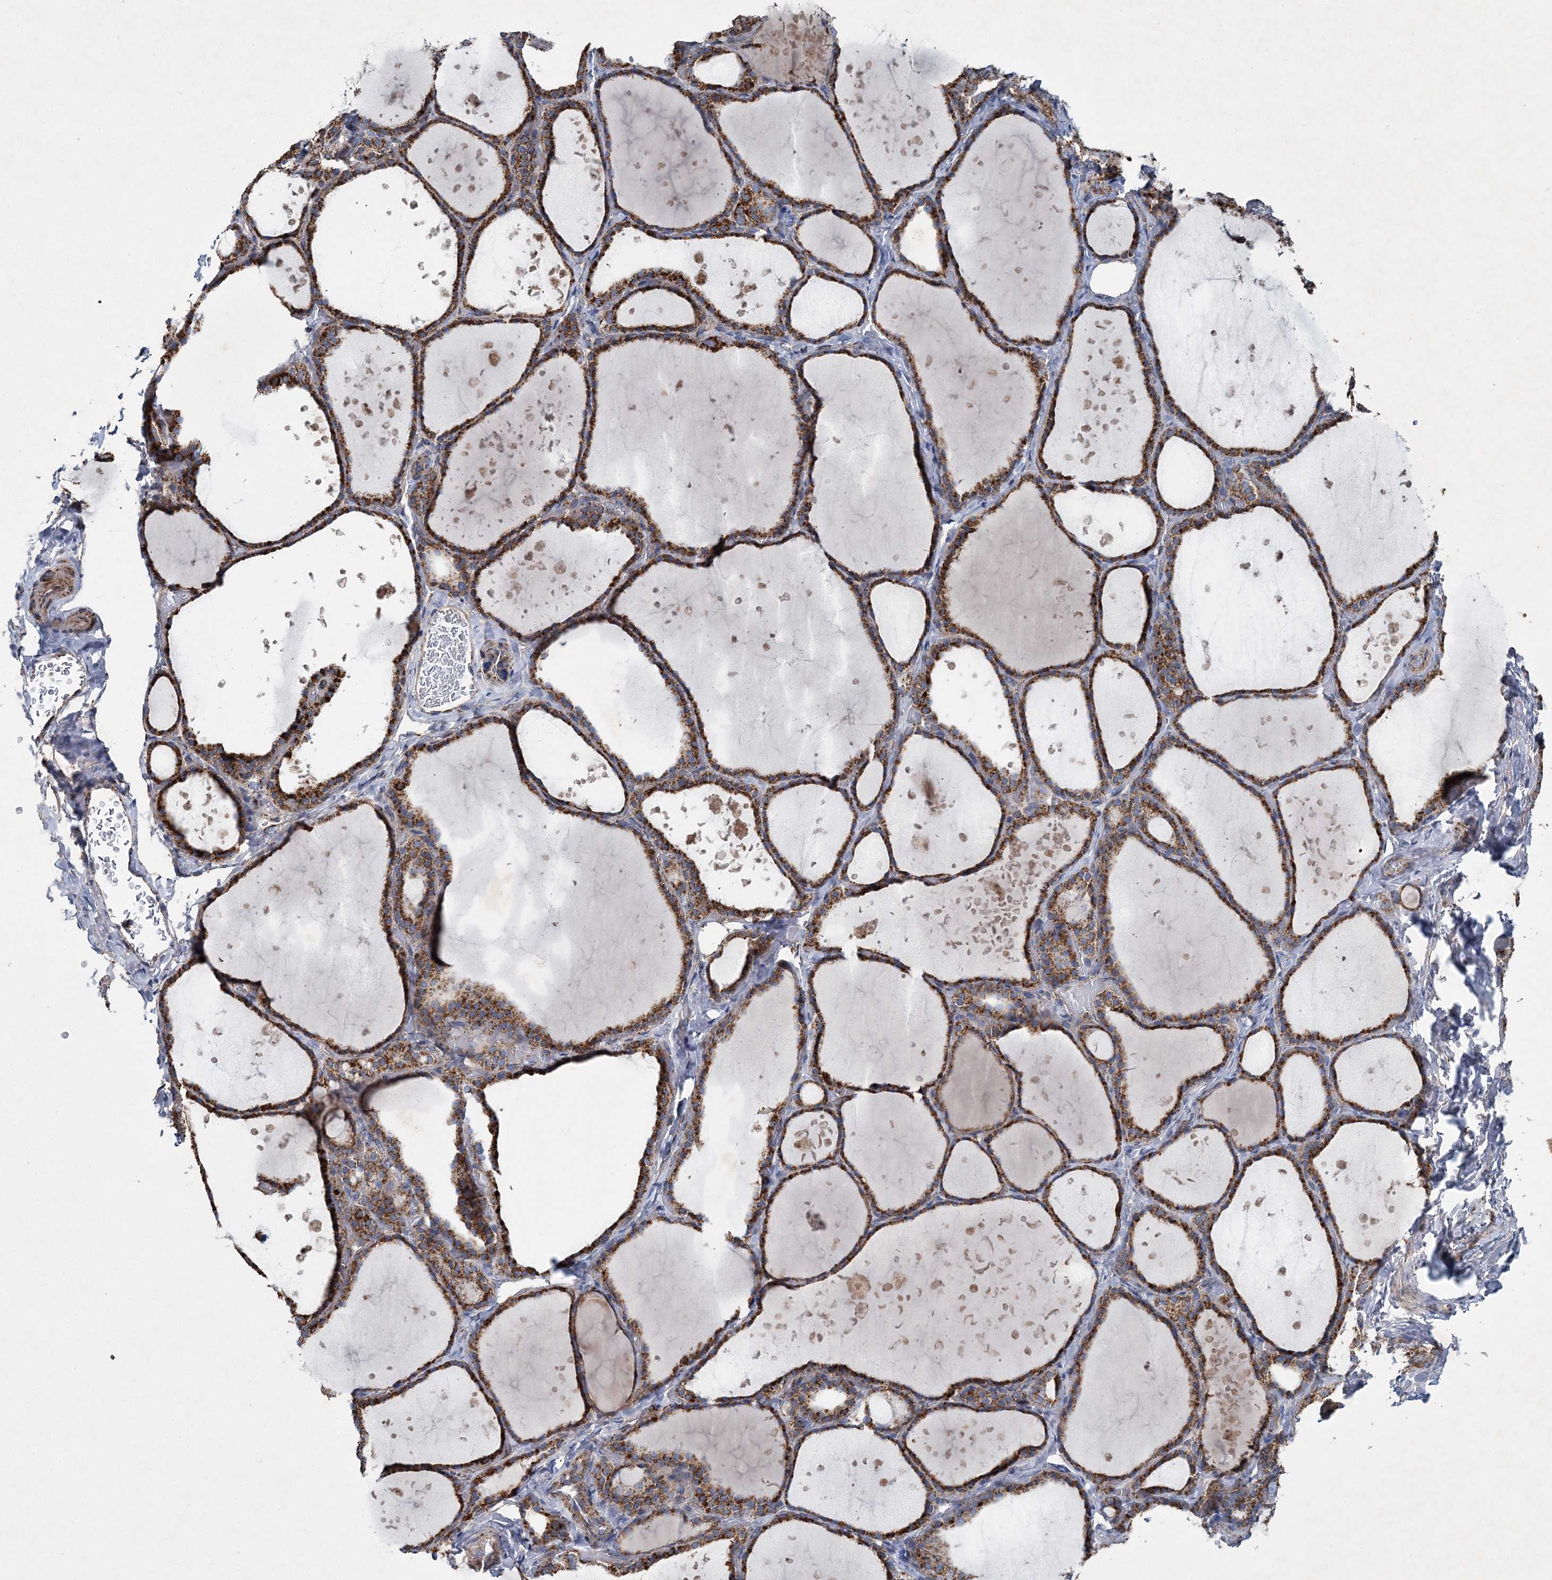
{"staining": {"intensity": "strong", "quantity": ">75%", "location": "cytoplasmic/membranous"}, "tissue": "thyroid gland", "cell_type": "Glandular cells", "image_type": "normal", "snomed": [{"axis": "morphology", "description": "Normal tissue, NOS"}, {"axis": "topography", "description": "Thyroid gland"}], "caption": "Glandular cells show high levels of strong cytoplasmic/membranous staining in approximately >75% of cells in benign human thyroid gland.", "gene": "SPAG16", "patient": {"sex": "female", "age": 44}}